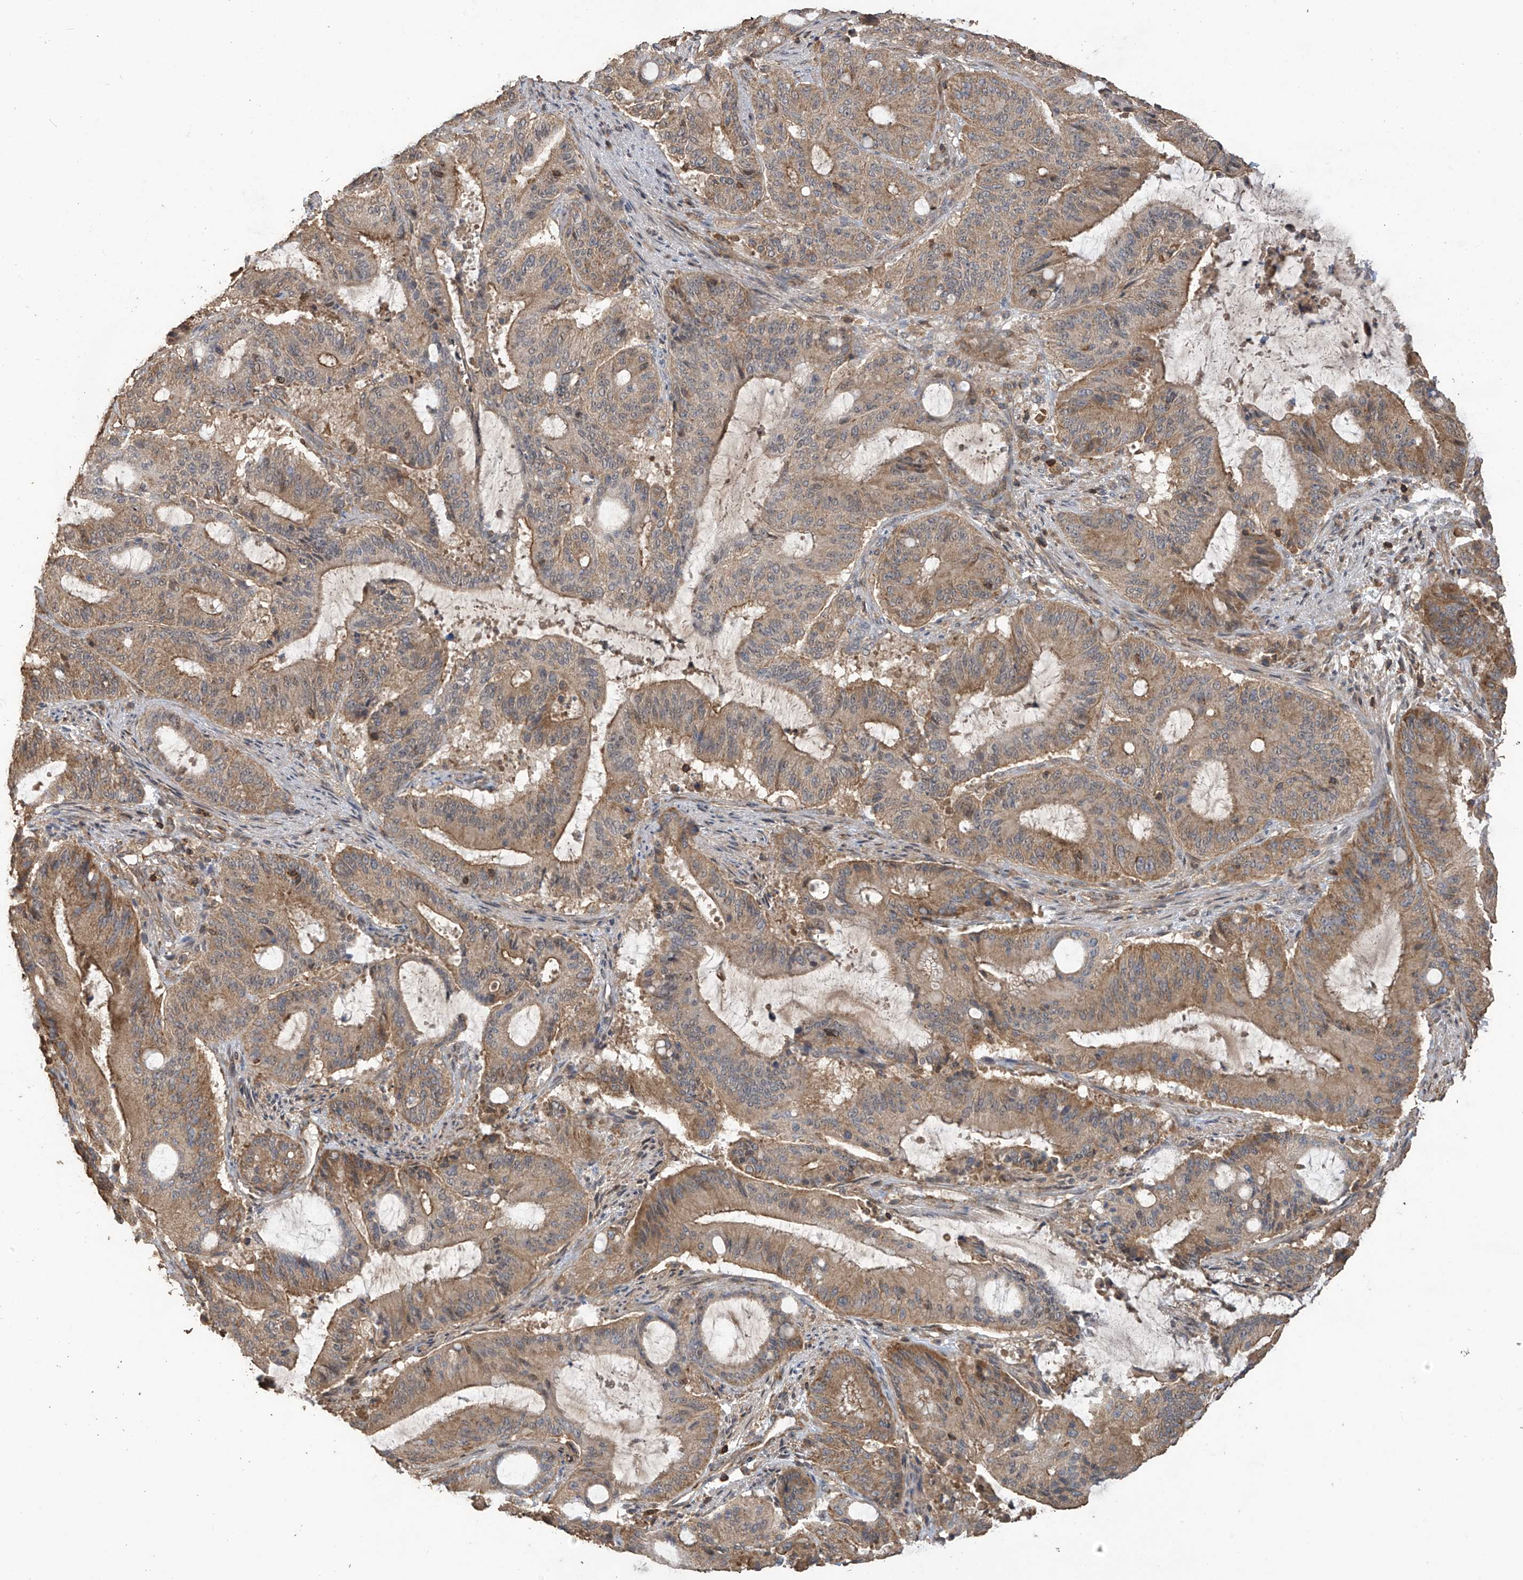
{"staining": {"intensity": "moderate", "quantity": ">75%", "location": "cytoplasmic/membranous"}, "tissue": "liver cancer", "cell_type": "Tumor cells", "image_type": "cancer", "snomed": [{"axis": "morphology", "description": "Normal tissue, NOS"}, {"axis": "morphology", "description": "Cholangiocarcinoma"}, {"axis": "topography", "description": "Liver"}, {"axis": "topography", "description": "Peripheral nerve tissue"}], "caption": "Approximately >75% of tumor cells in human liver cancer show moderate cytoplasmic/membranous protein positivity as visualized by brown immunohistochemical staining.", "gene": "COX10", "patient": {"sex": "female", "age": 73}}